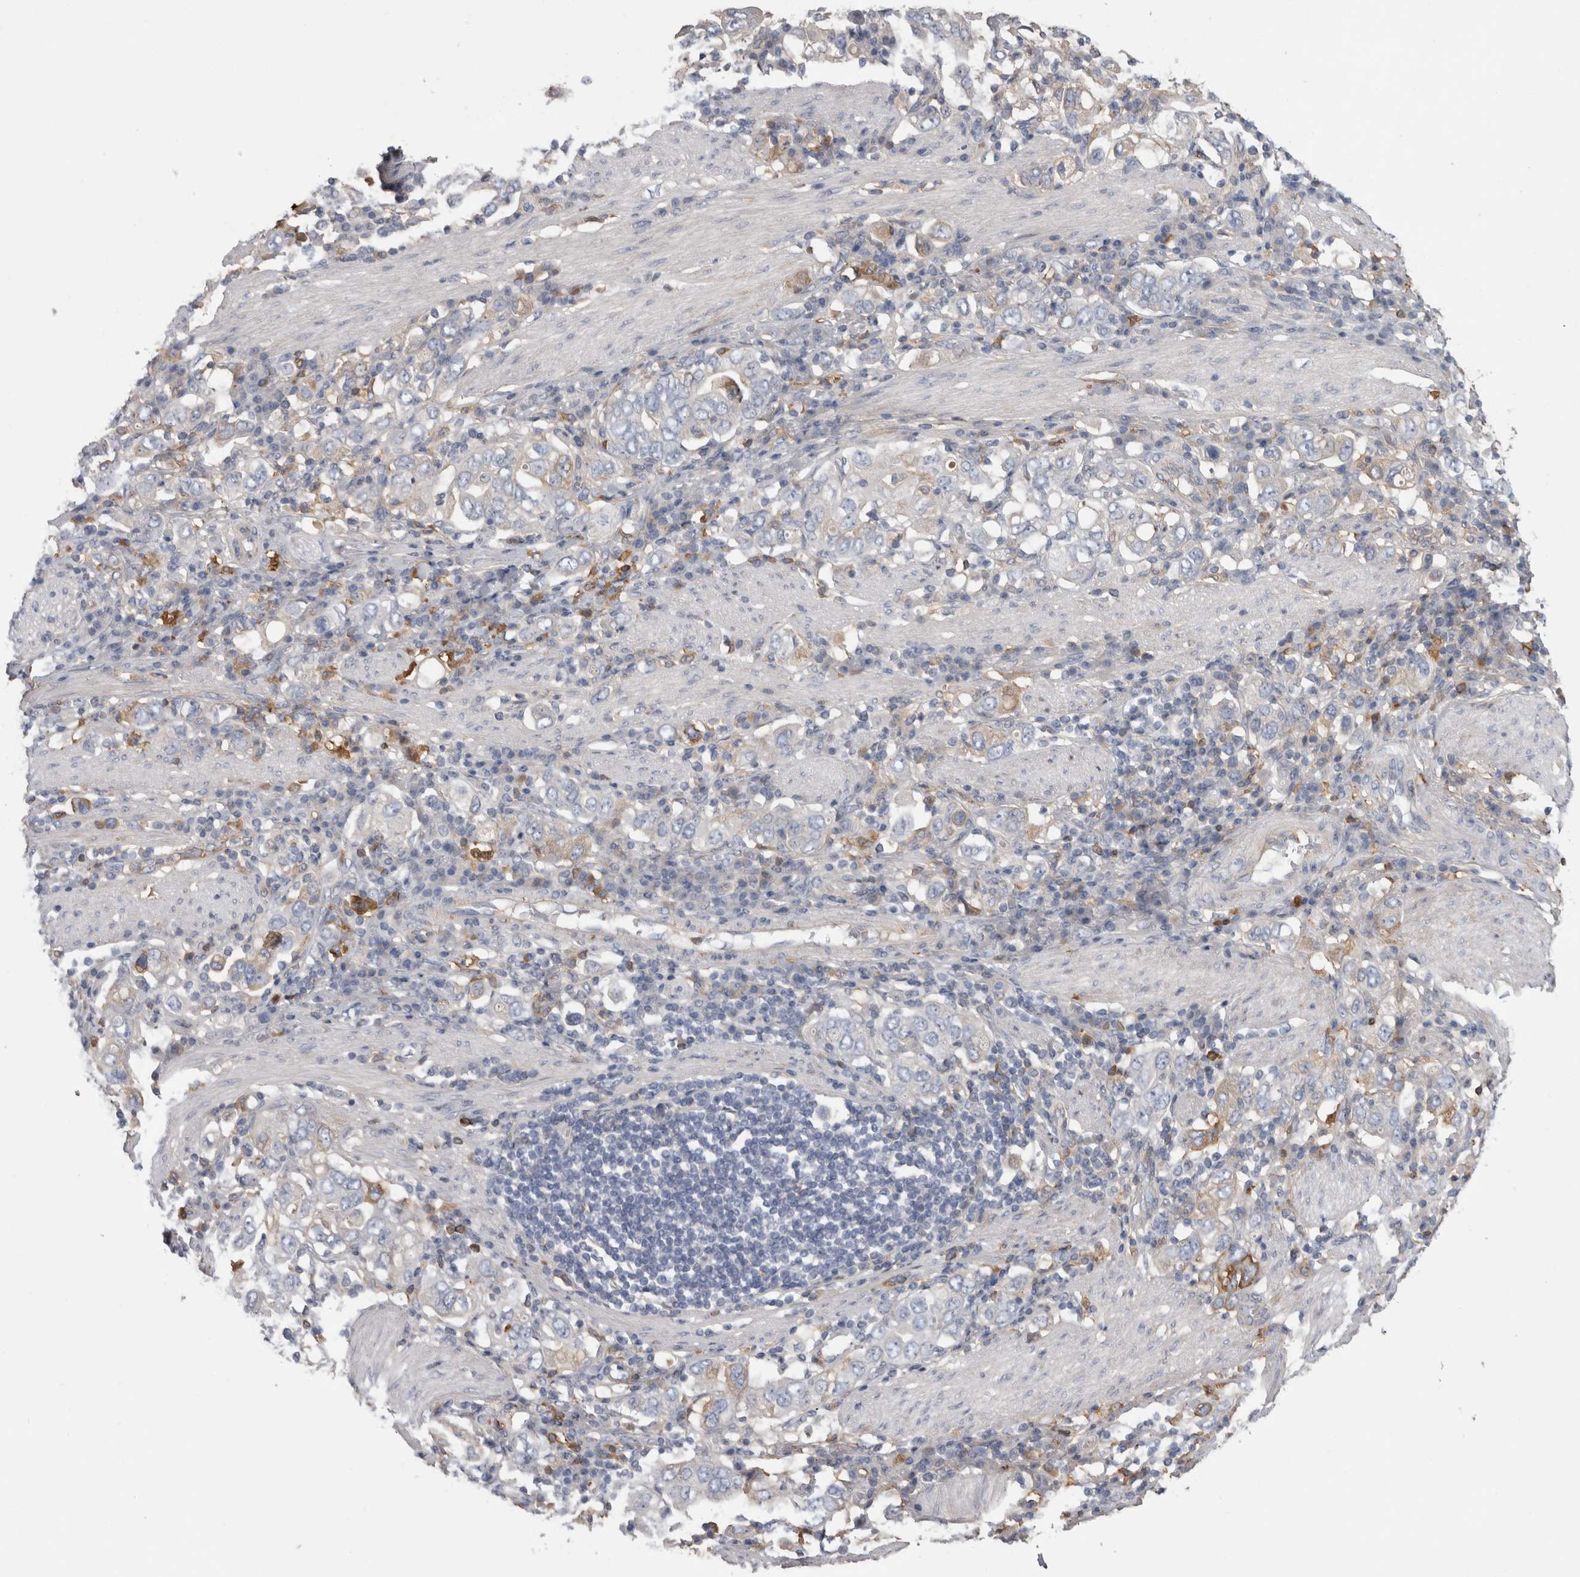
{"staining": {"intensity": "weak", "quantity": "<25%", "location": "cytoplasmic/membranous"}, "tissue": "stomach cancer", "cell_type": "Tumor cells", "image_type": "cancer", "snomed": [{"axis": "morphology", "description": "Adenocarcinoma, NOS"}, {"axis": "topography", "description": "Stomach, upper"}], "caption": "DAB immunohistochemical staining of stomach adenocarcinoma reveals no significant positivity in tumor cells.", "gene": "TBCE", "patient": {"sex": "male", "age": 62}}